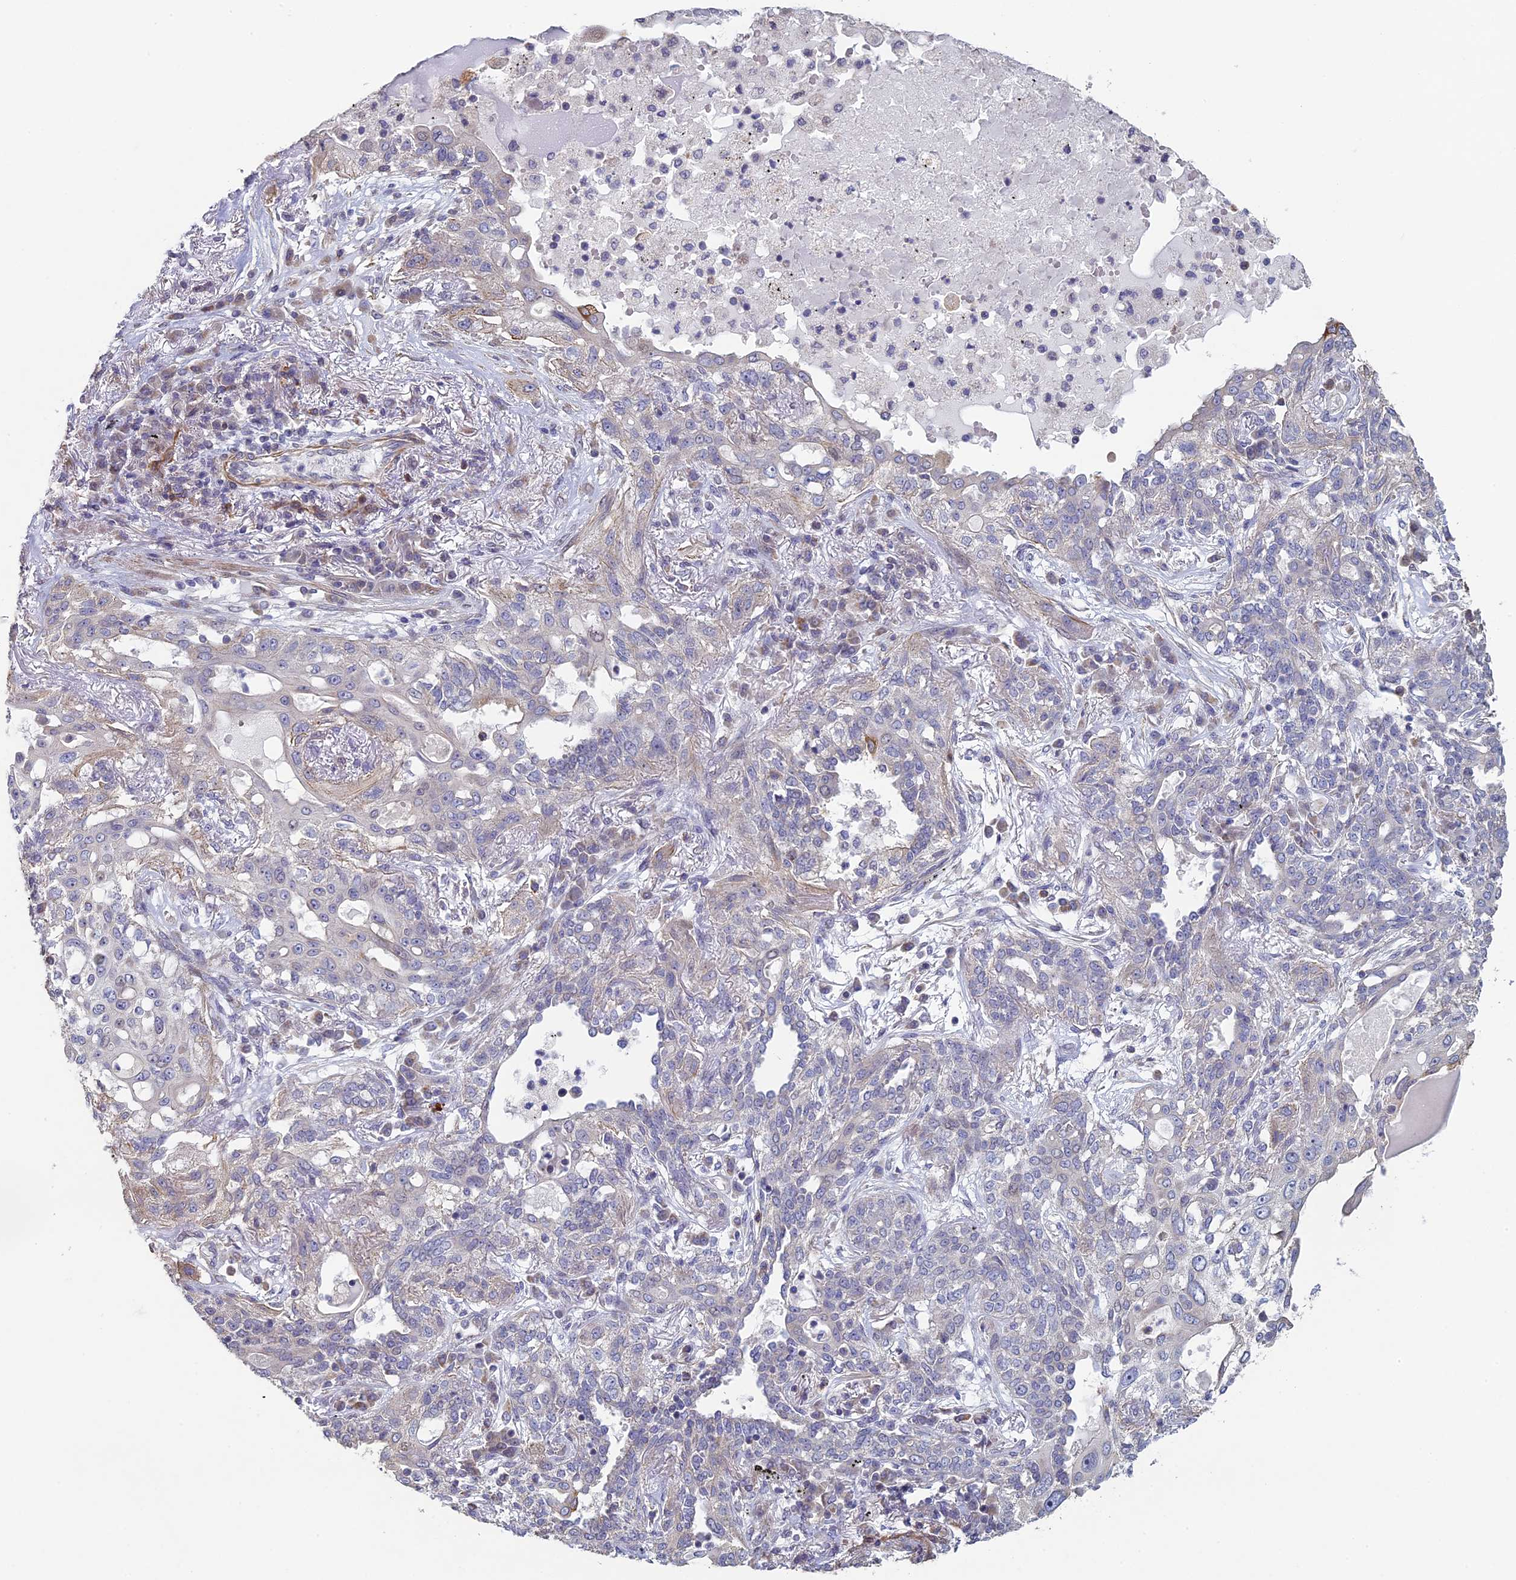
{"staining": {"intensity": "negative", "quantity": "none", "location": "none"}, "tissue": "lung cancer", "cell_type": "Tumor cells", "image_type": "cancer", "snomed": [{"axis": "morphology", "description": "Squamous cell carcinoma, NOS"}, {"axis": "topography", "description": "Lung"}], "caption": "Tumor cells are negative for protein expression in human lung cancer (squamous cell carcinoma).", "gene": "DIXDC1", "patient": {"sex": "female", "age": 70}}